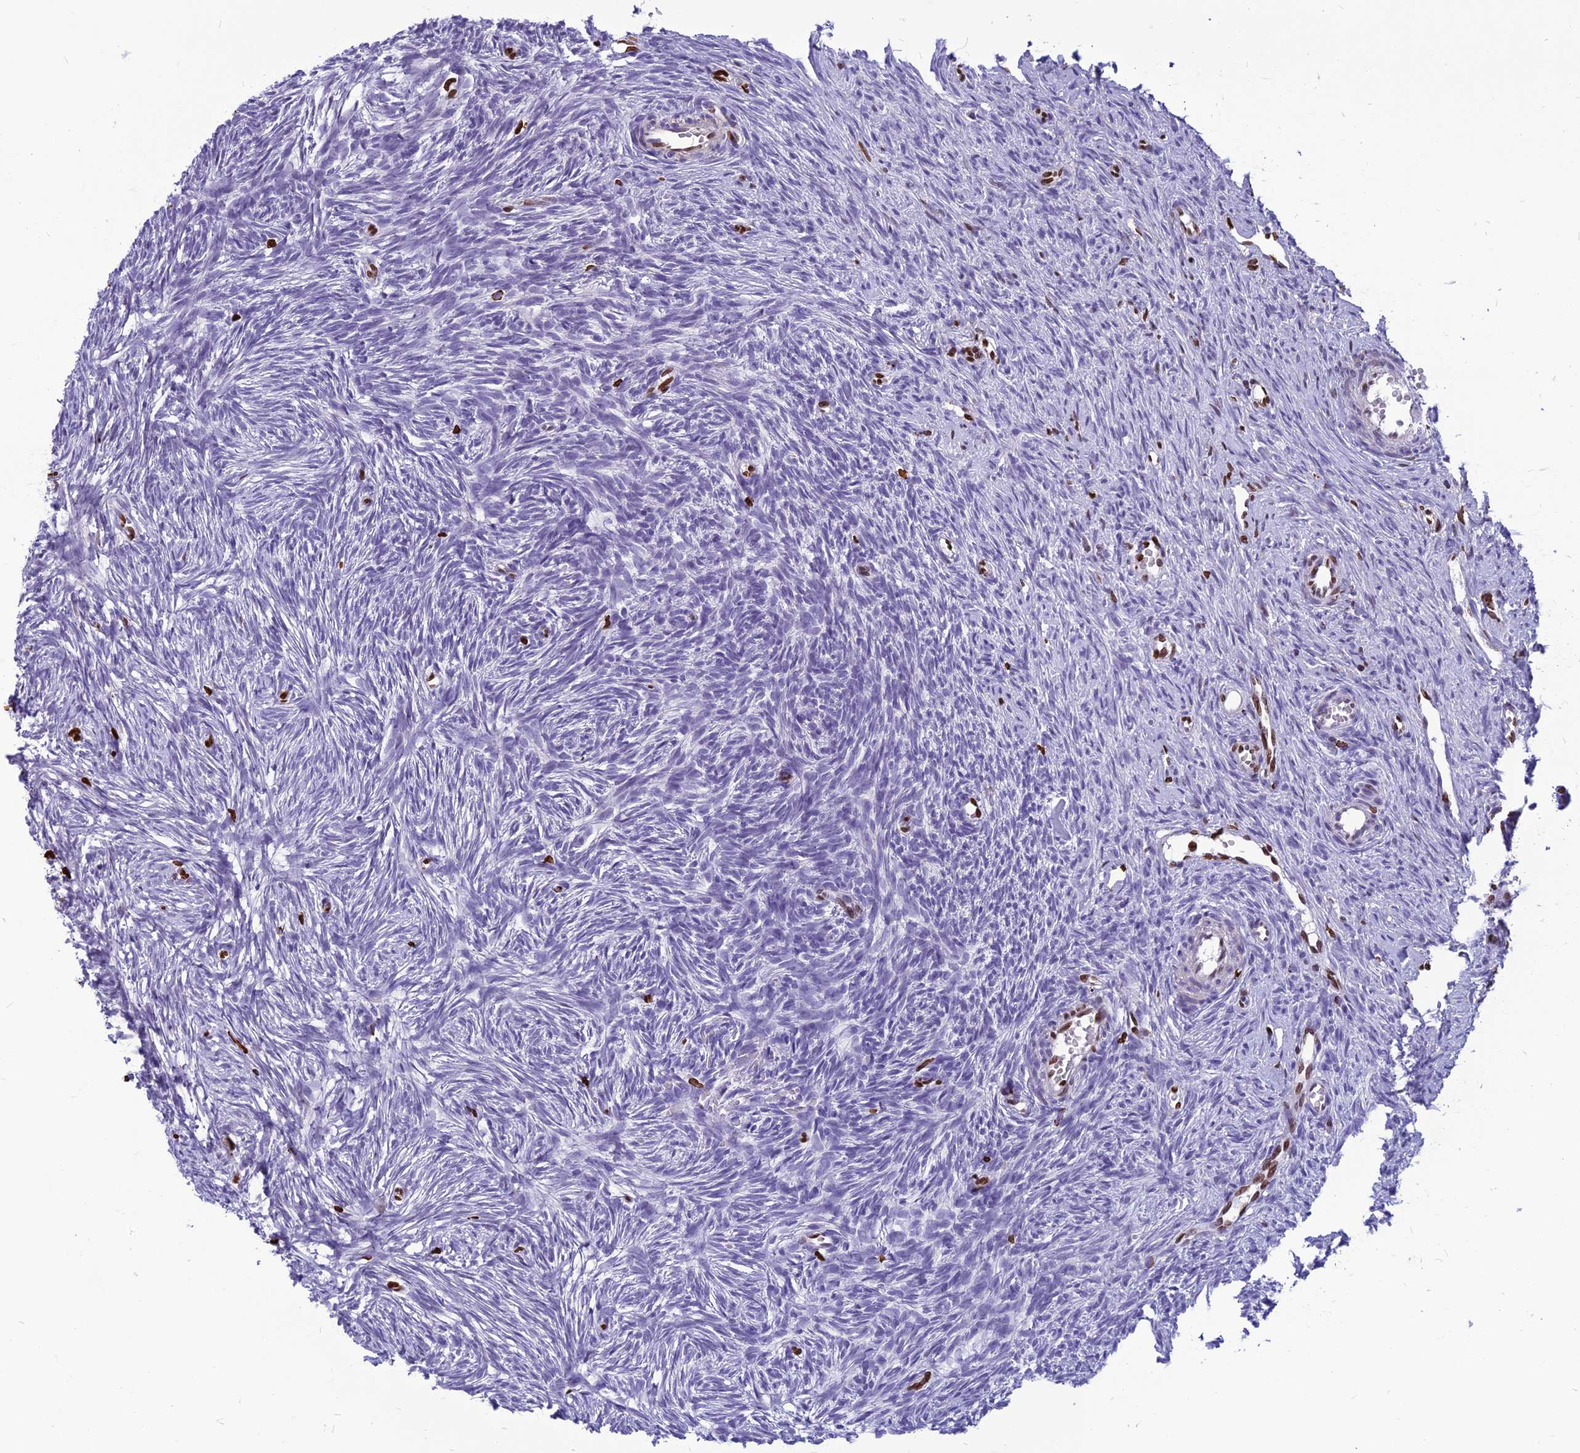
{"staining": {"intensity": "strong", "quantity": ">75%", "location": "nuclear"}, "tissue": "ovary", "cell_type": "Follicle cells", "image_type": "normal", "snomed": [{"axis": "morphology", "description": "Normal tissue, NOS"}, {"axis": "topography", "description": "Ovary"}], "caption": "A photomicrograph of ovary stained for a protein reveals strong nuclear brown staining in follicle cells. (DAB IHC with brightfield microscopy, high magnification).", "gene": "AKAP17A", "patient": {"sex": "female", "age": 51}}